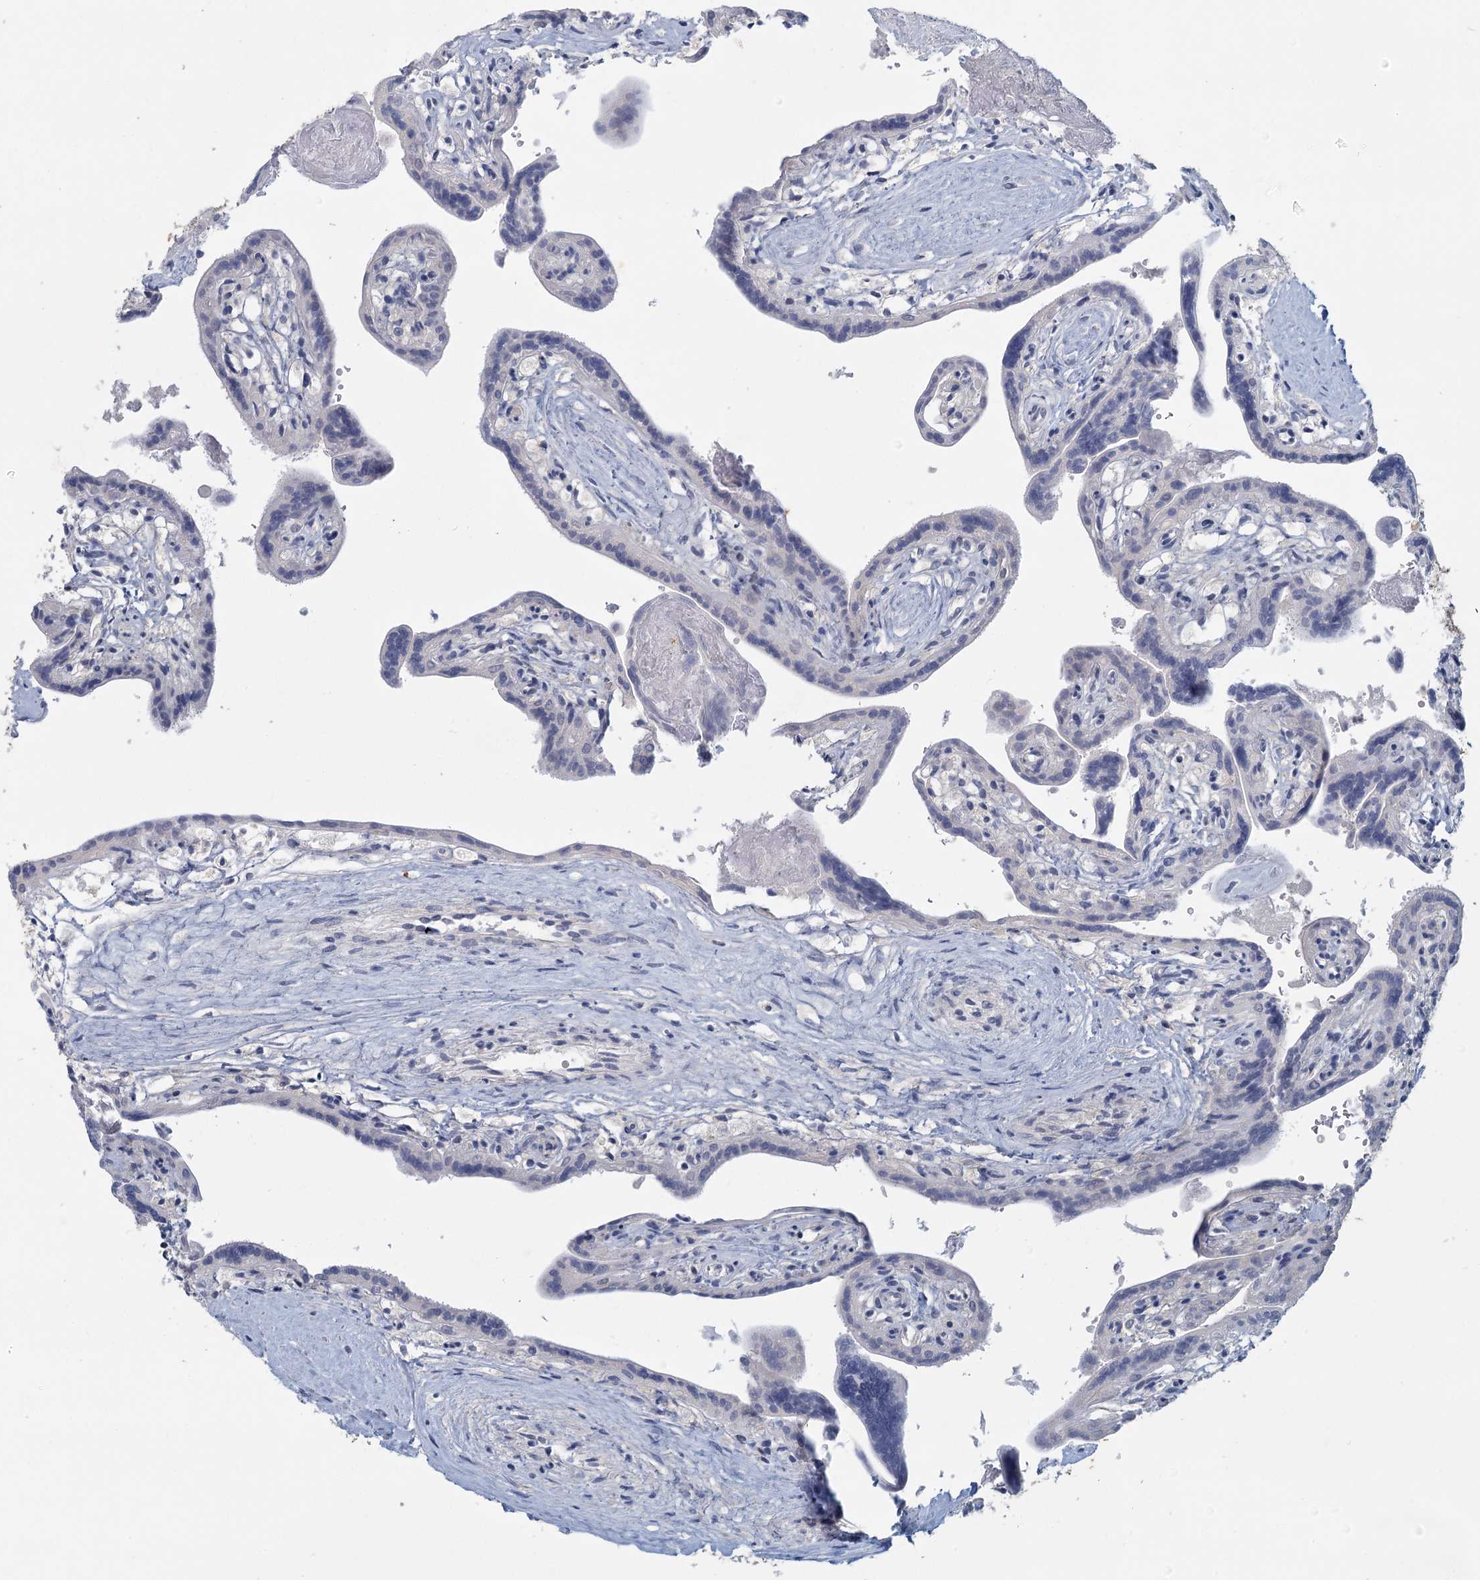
{"staining": {"intensity": "negative", "quantity": "none", "location": "none"}, "tissue": "placenta", "cell_type": "Trophoblastic cells", "image_type": "normal", "snomed": [{"axis": "morphology", "description": "Normal tissue, NOS"}, {"axis": "topography", "description": "Placenta"}], "caption": "An immunohistochemistry (IHC) micrograph of normal placenta is shown. There is no staining in trophoblastic cells of placenta.", "gene": "MYO7B", "patient": {"sex": "female", "age": 37}}